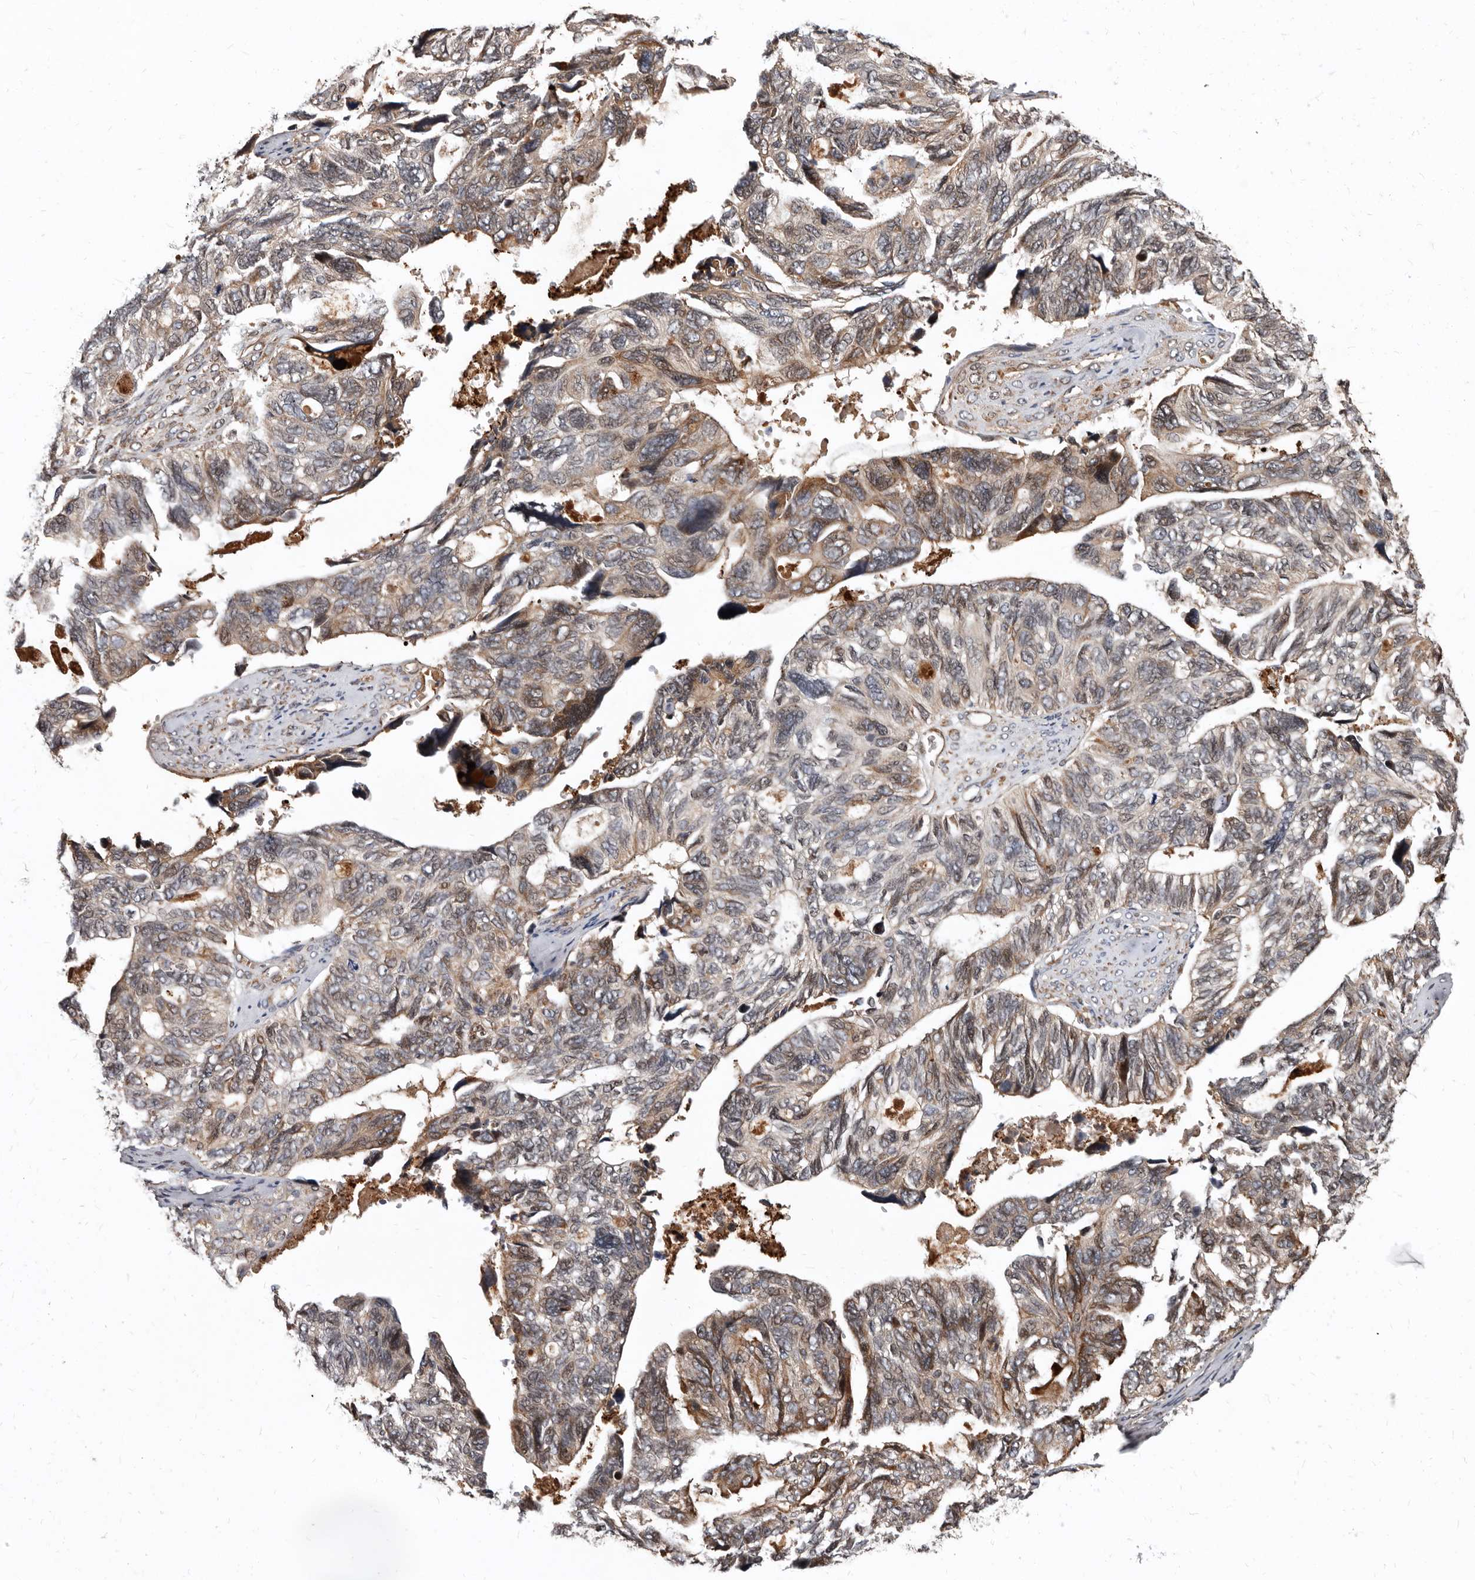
{"staining": {"intensity": "weak", "quantity": "<25%", "location": "cytoplasmic/membranous"}, "tissue": "ovarian cancer", "cell_type": "Tumor cells", "image_type": "cancer", "snomed": [{"axis": "morphology", "description": "Cystadenocarcinoma, serous, NOS"}, {"axis": "topography", "description": "Ovary"}], "caption": "An IHC image of ovarian cancer is shown. There is no staining in tumor cells of ovarian cancer.", "gene": "WEE2", "patient": {"sex": "female", "age": 79}}